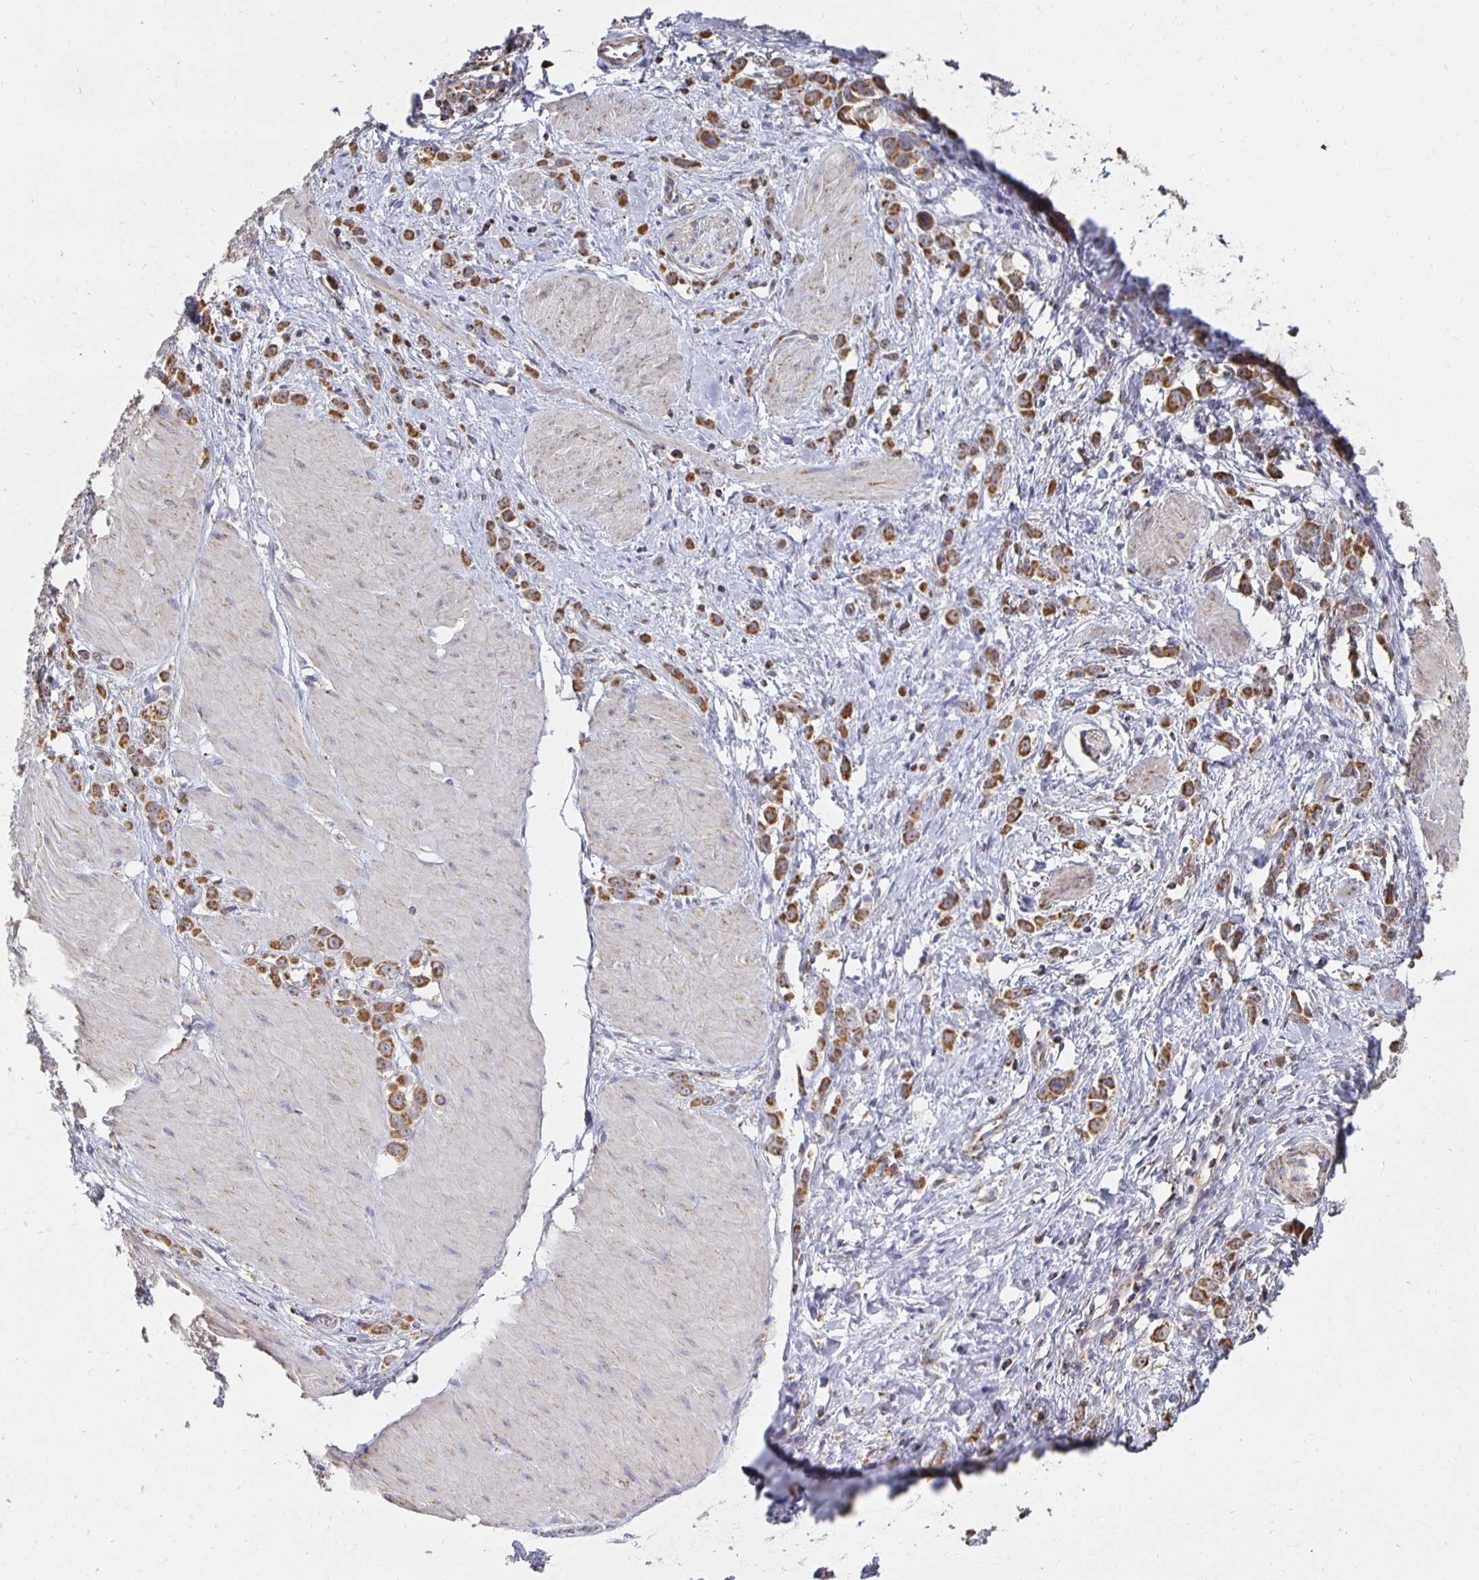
{"staining": {"intensity": "moderate", "quantity": ">75%", "location": "cytoplasmic/membranous"}, "tissue": "stomach cancer", "cell_type": "Tumor cells", "image_type": "cancer", "snomed": [{"axis": "morphology", "description": "Adenocarcinoma, NOS"}, {"axis": "topography", "description": "Stomach"}], "caption": "About >75% of tumor cells in human stomach cancer exhibit moderate cytoplasmic/membranous protein staining as visualized by brown immunohistochemical staining.", "gene": "NKX2-8", "patient": {"sex": "male", "age": 47}}